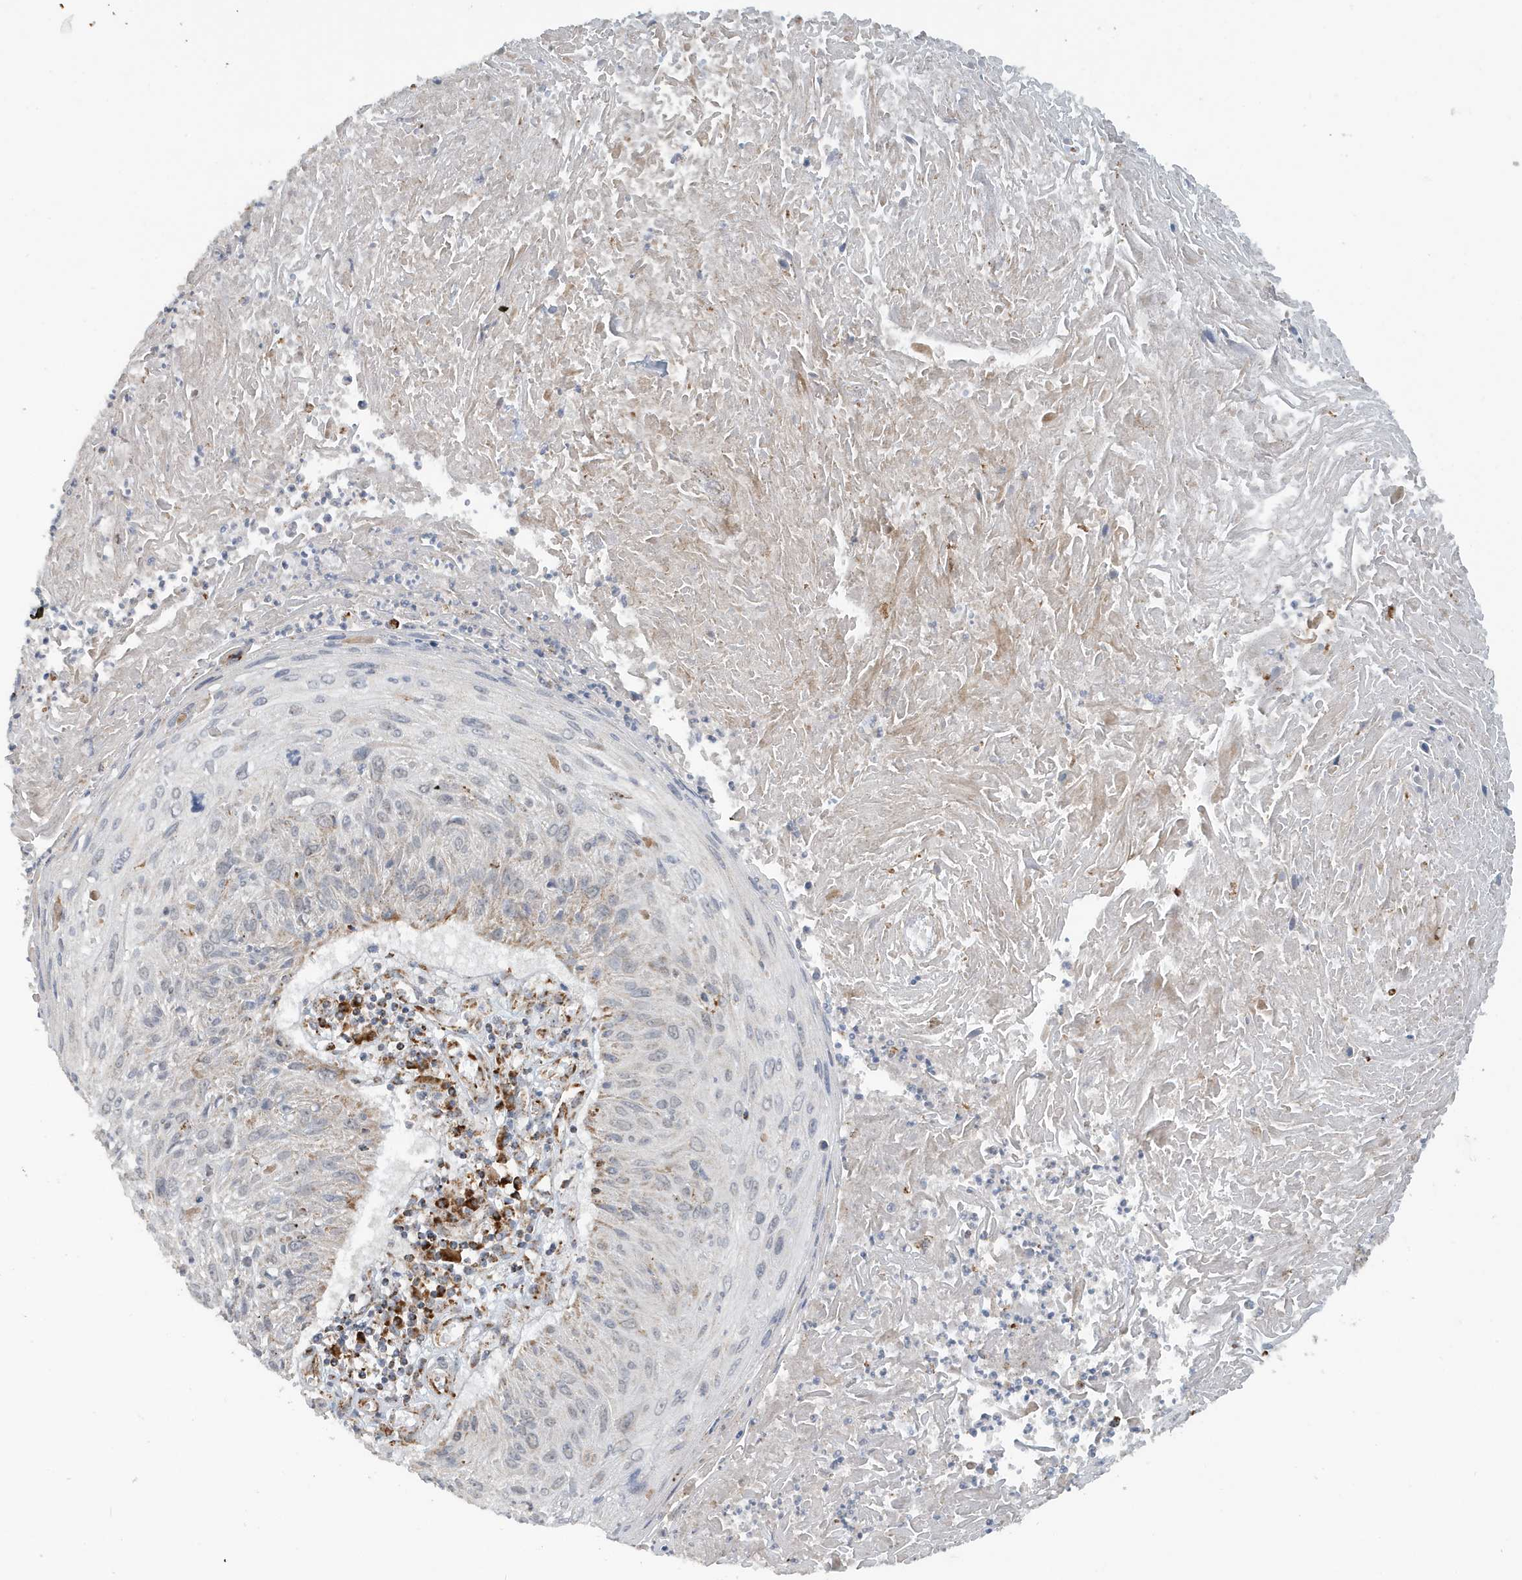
{"staining": {"intensity": "weak", "quantity": "<25%", "location": "cytoplasmic/membranous"}, "tissue": "cervical cancer", "cell_type": "Tumor cells", "image_type": "cancer", "snomed": [{"axis": "morphology", "description": "Squamous cell carcinoma, NOS"}, {"axis": "topography", "description": "Cervix"}], "caption": "Photomicrograph shows no significant protein positivity in tumor cells of cervical cancer.", "gene": "MAN1A1", "patient": {"sex": "female", "age": 51}}